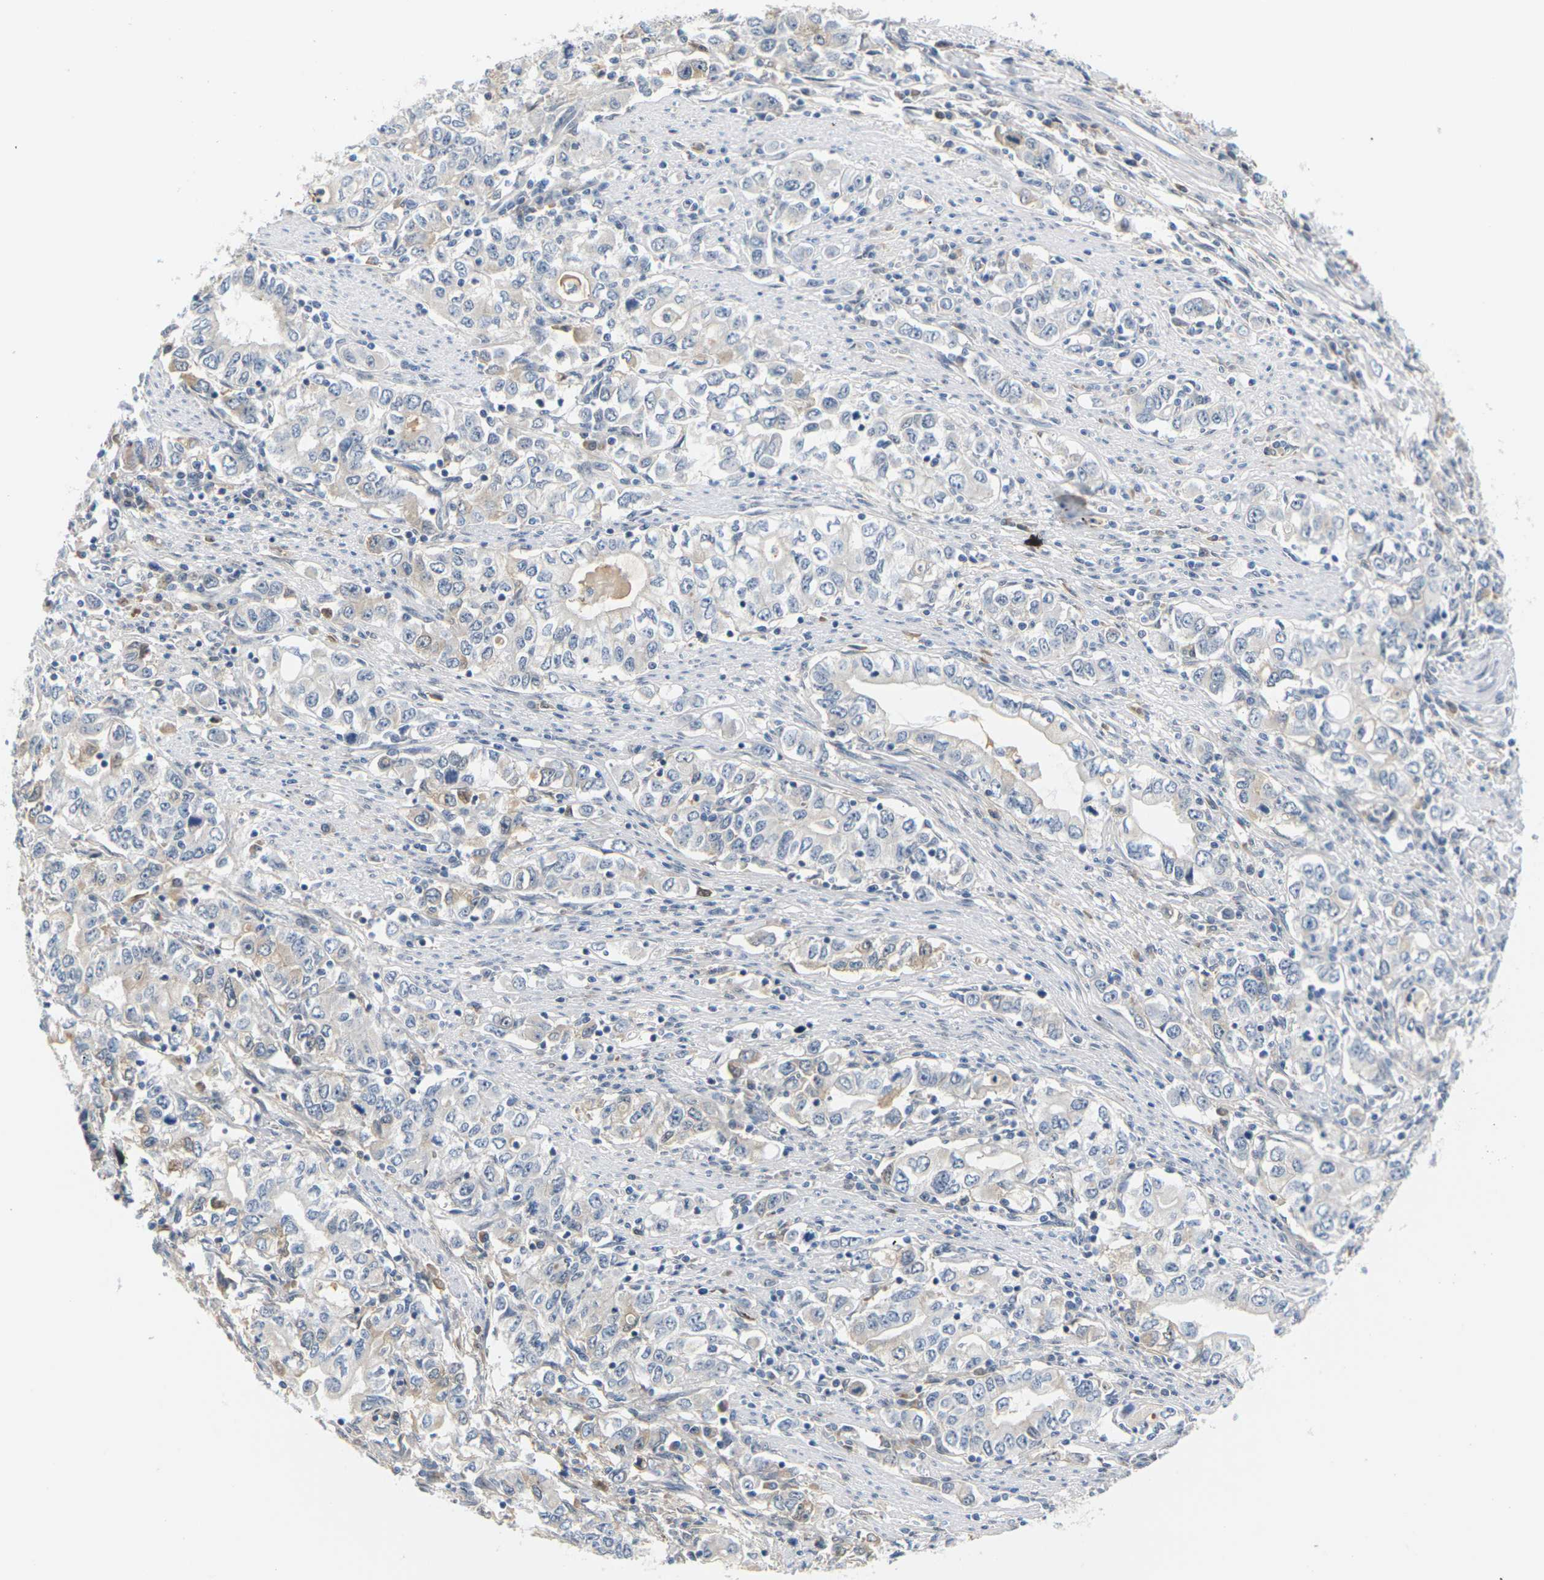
{"staining": {"intensity": "weak", "quantity": "<25%", "location": "cytoplasmic/membranous"}, "tissue": "stomach cancer", "cell_type": "Tumor cells", "image_type": "cancer", "snomed": [{"axis": "morphology", "description": "Adenocarcinoma, NOS"}, {"axis": "topography", "description": "Stomach, lower"}], "caption": "A high-resolution histopathology image shows immunohistochemistry staining of stomach cancer, which displays no significant positivity in tumor cells.", "gene": "PKP2", "patient": {"sex": "female", "age": 72}}